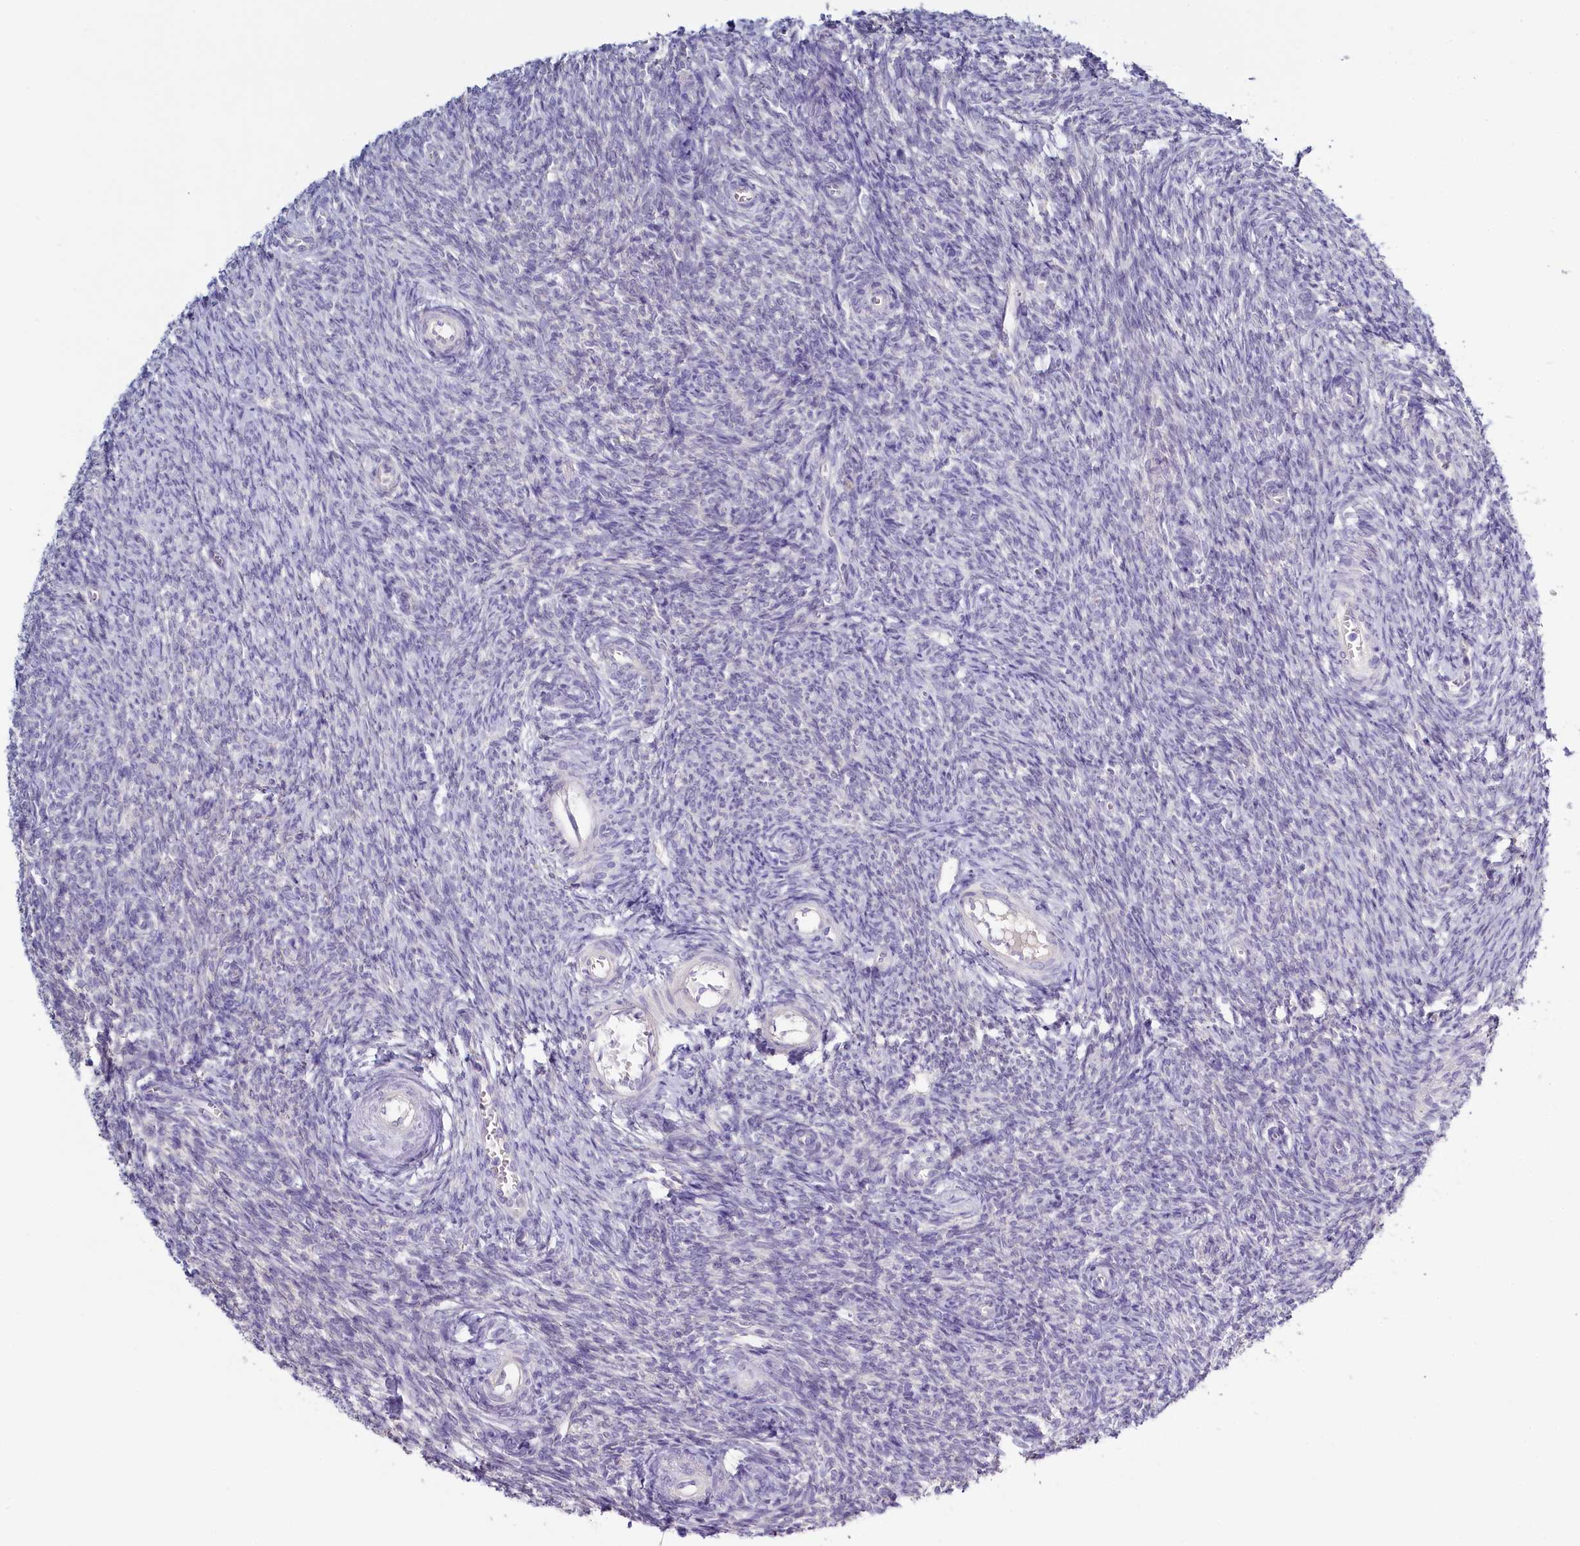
{"staining": {"intensity": "negative", "quantity": "none", "location": "none"}, "tissue": "ovary", "cell_type": "Ovarian stroma cells", "image_type": "normal", "snomed": [{"axis": "morphology", "description": "Normal tissue, NOS"}, {"axis": "topography", "description": "Ovary"}], "caption": "IHC of normal human ovary shows no staining in ovarian stroma cells.", "gene": "PDE6D", "patient": {"sex": "female", "age": 44}}